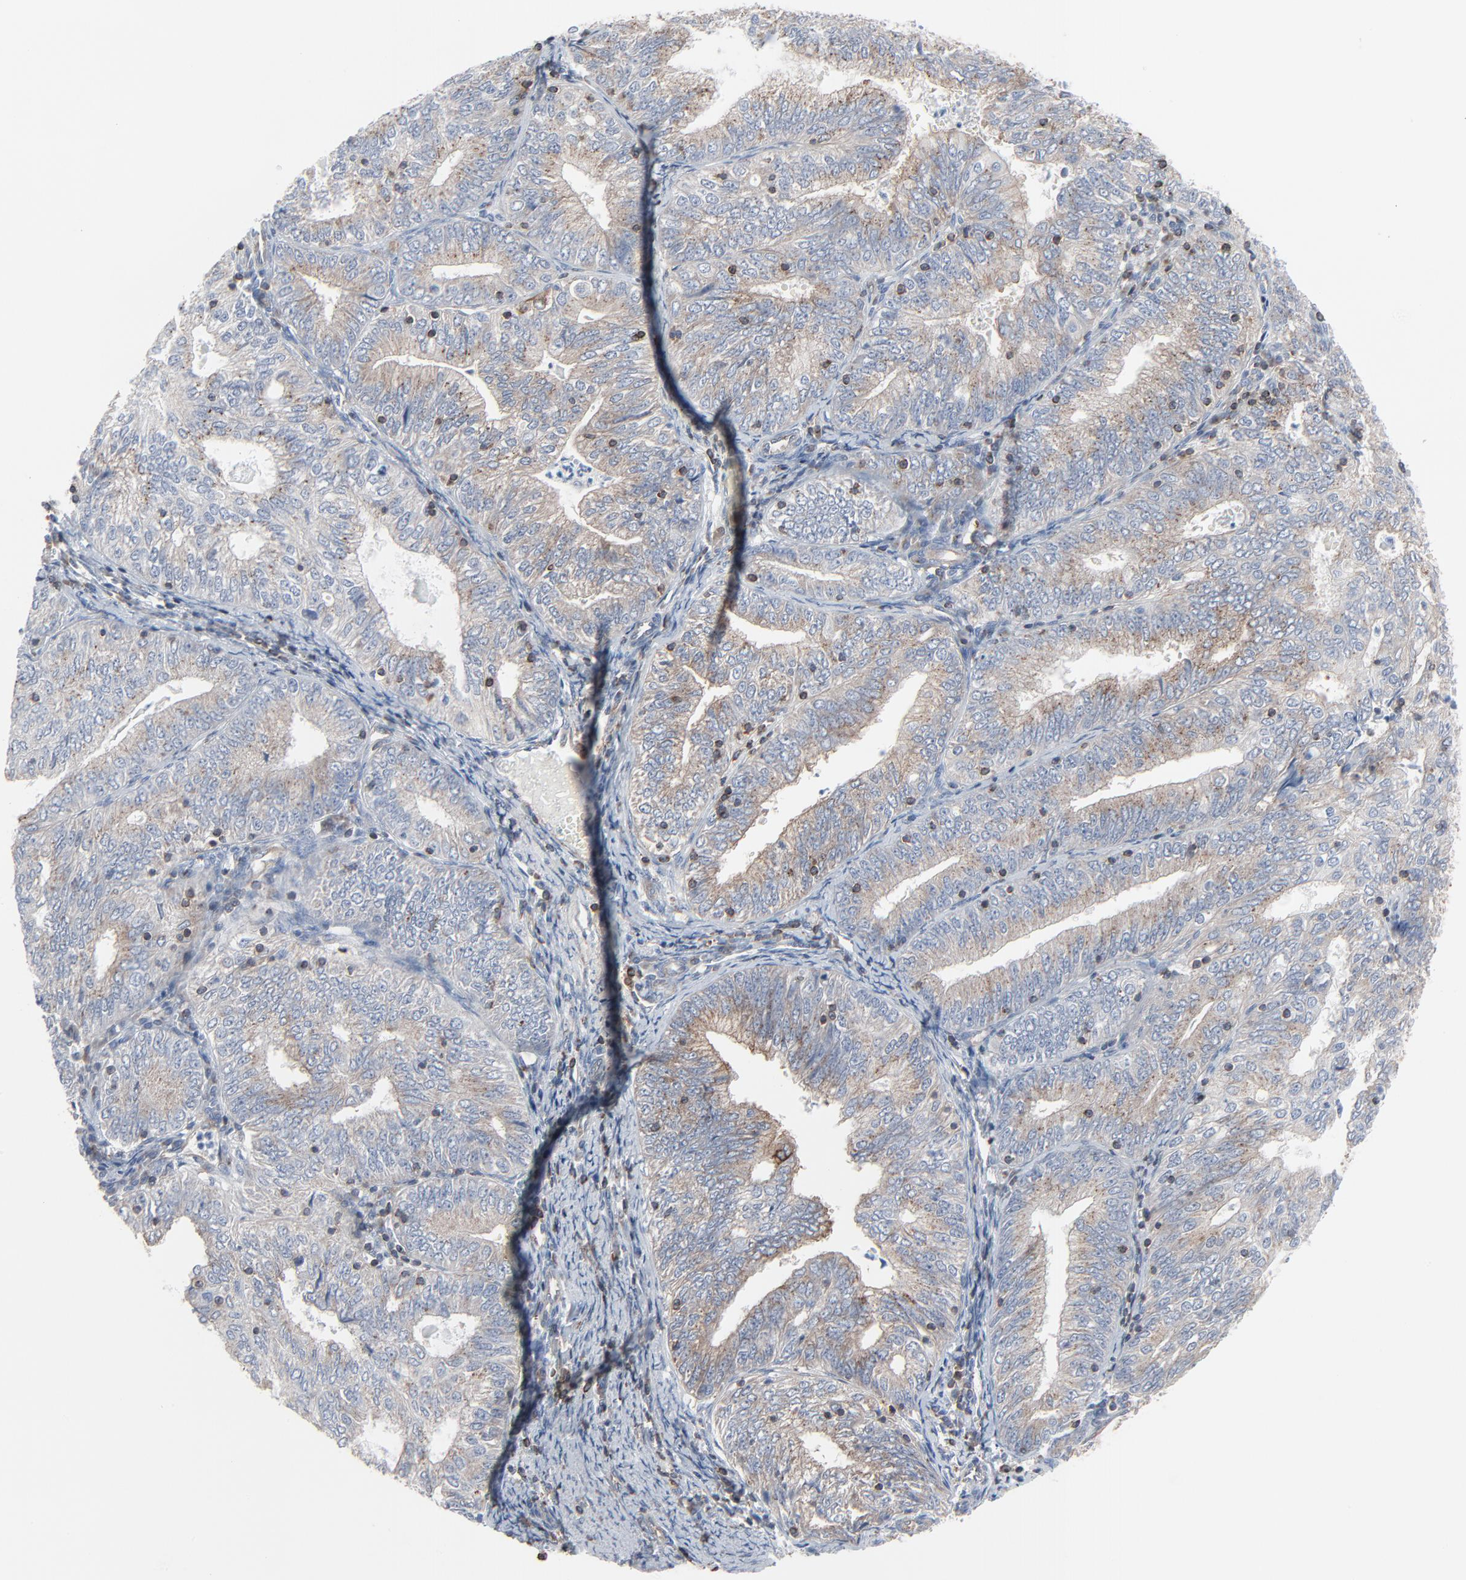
{"staining": {"intensity": "weak", "quantity": "25%-75%", "location": "cytoplasmic/membranous"}, "tissue": "endometrial cancer", "cell_type": "Tumor cells", "image_type": "cancer", "snomed": [{"axis": "morphology", "description": "Adenocarcinoma, NOS"}, {"axis": "topography", "description": "Endometrium"}], "caption": "Immunohistochemistry (DAB (3,3'-diaminobenzidine)) staining of human adenocarcinoma (endometrial) reveals weak cytoplasmic/membranous protein staining in about 25%-75% of tumor cells.", "gene": "OPTN", "patient": {"sex": "female", "age": 69}}